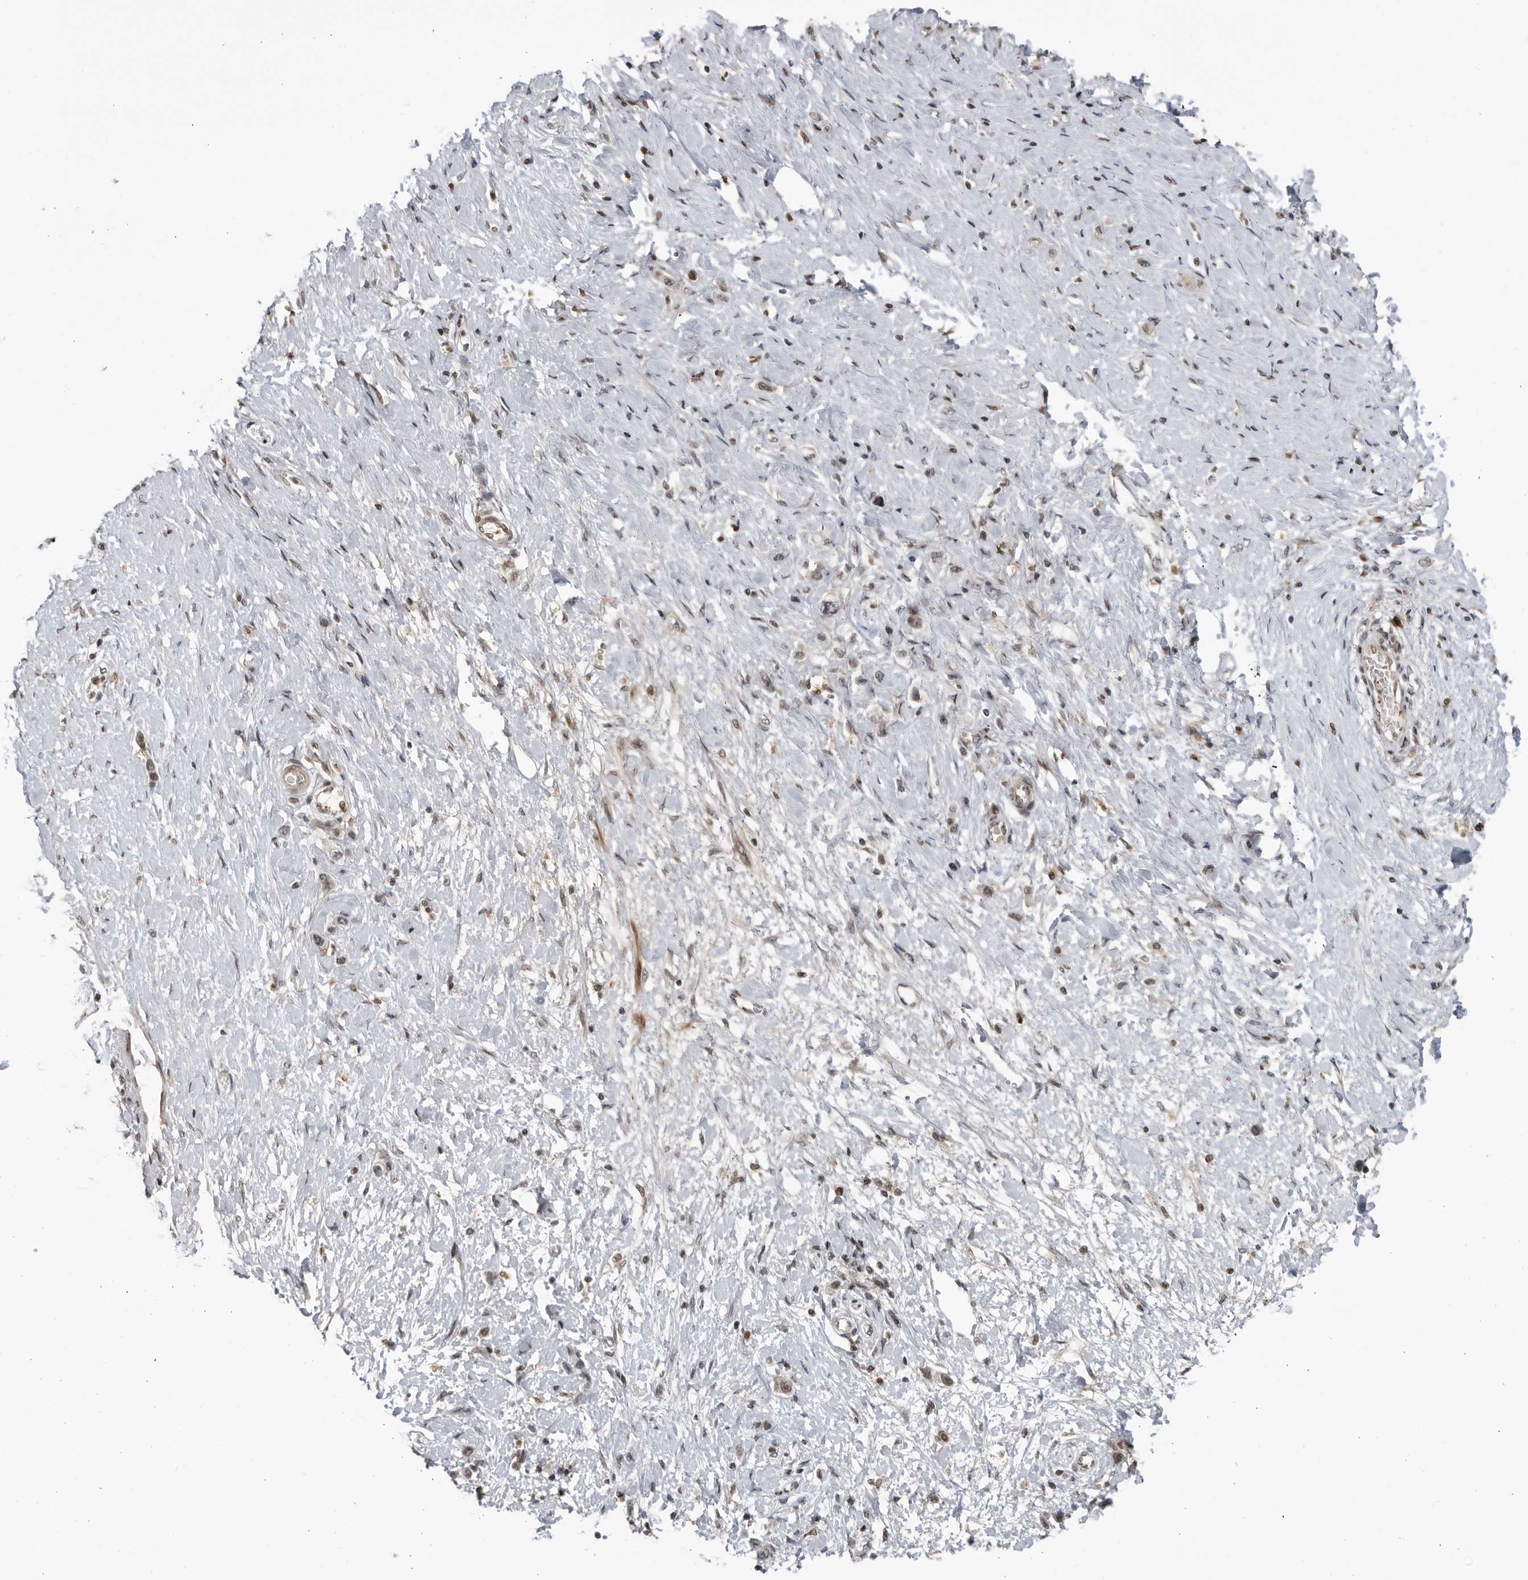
{"staining": {"intensity": "weak", "quantity": "<25%", "location": "nuclear"}, "tissue": "stomach cancer", "cell_type": "Tumor cells", "image_type": "cancer", "snomed": [{"axis": "morphology", "description": "Adenocarcinoma, NOS"}, {"axis": "topography", "description": "Stomach"}], "caption": "There is no significant positivity in tumor cells of stomach cancer (adenocarcinoma).", "gene": "DTL", "patient": {"sex": "female", "age": 65}}